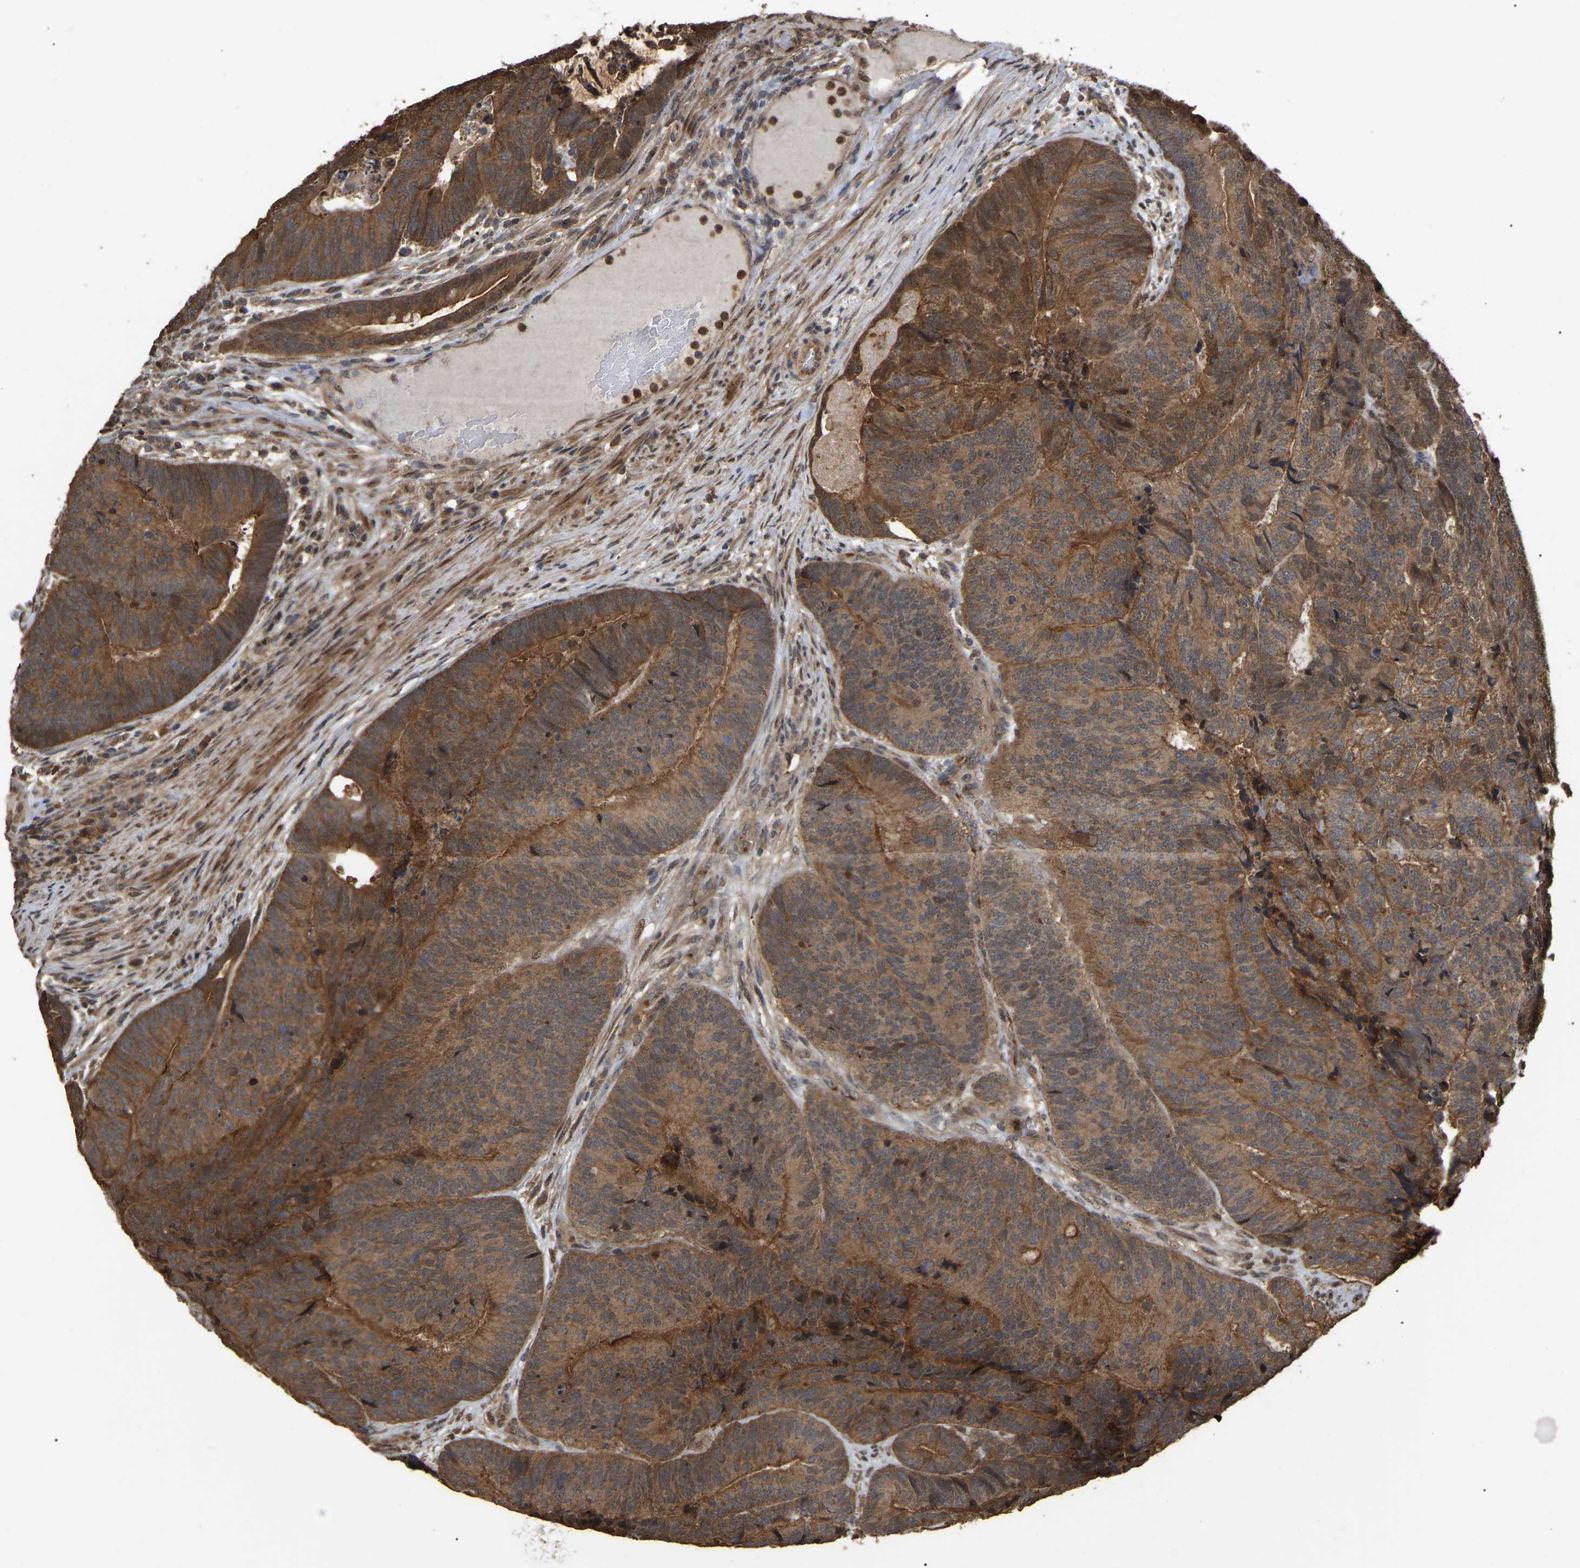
{"staining": {"intensity": "moderate", "quantity": ">75%", "location": "cytoplasmic/membranous"}, "tissue": "colorectal cancer", "cell_type": "Tumor cells", "image_type": "cancer", "snomed": [{"axis": "morphology", "description": "Adenocarcinoma, NOS"}, {"axis": "topography", "description": "Colon"}], "caption": "Immunohistochemical staining of adenocarcinoma (colorectal) displays medium levels of moderate cytoplasmic/membranous protein staining in about >75% of tumor cells.", "gene": "FAM219A", "patient": {"sex": "female", "age": 67}}